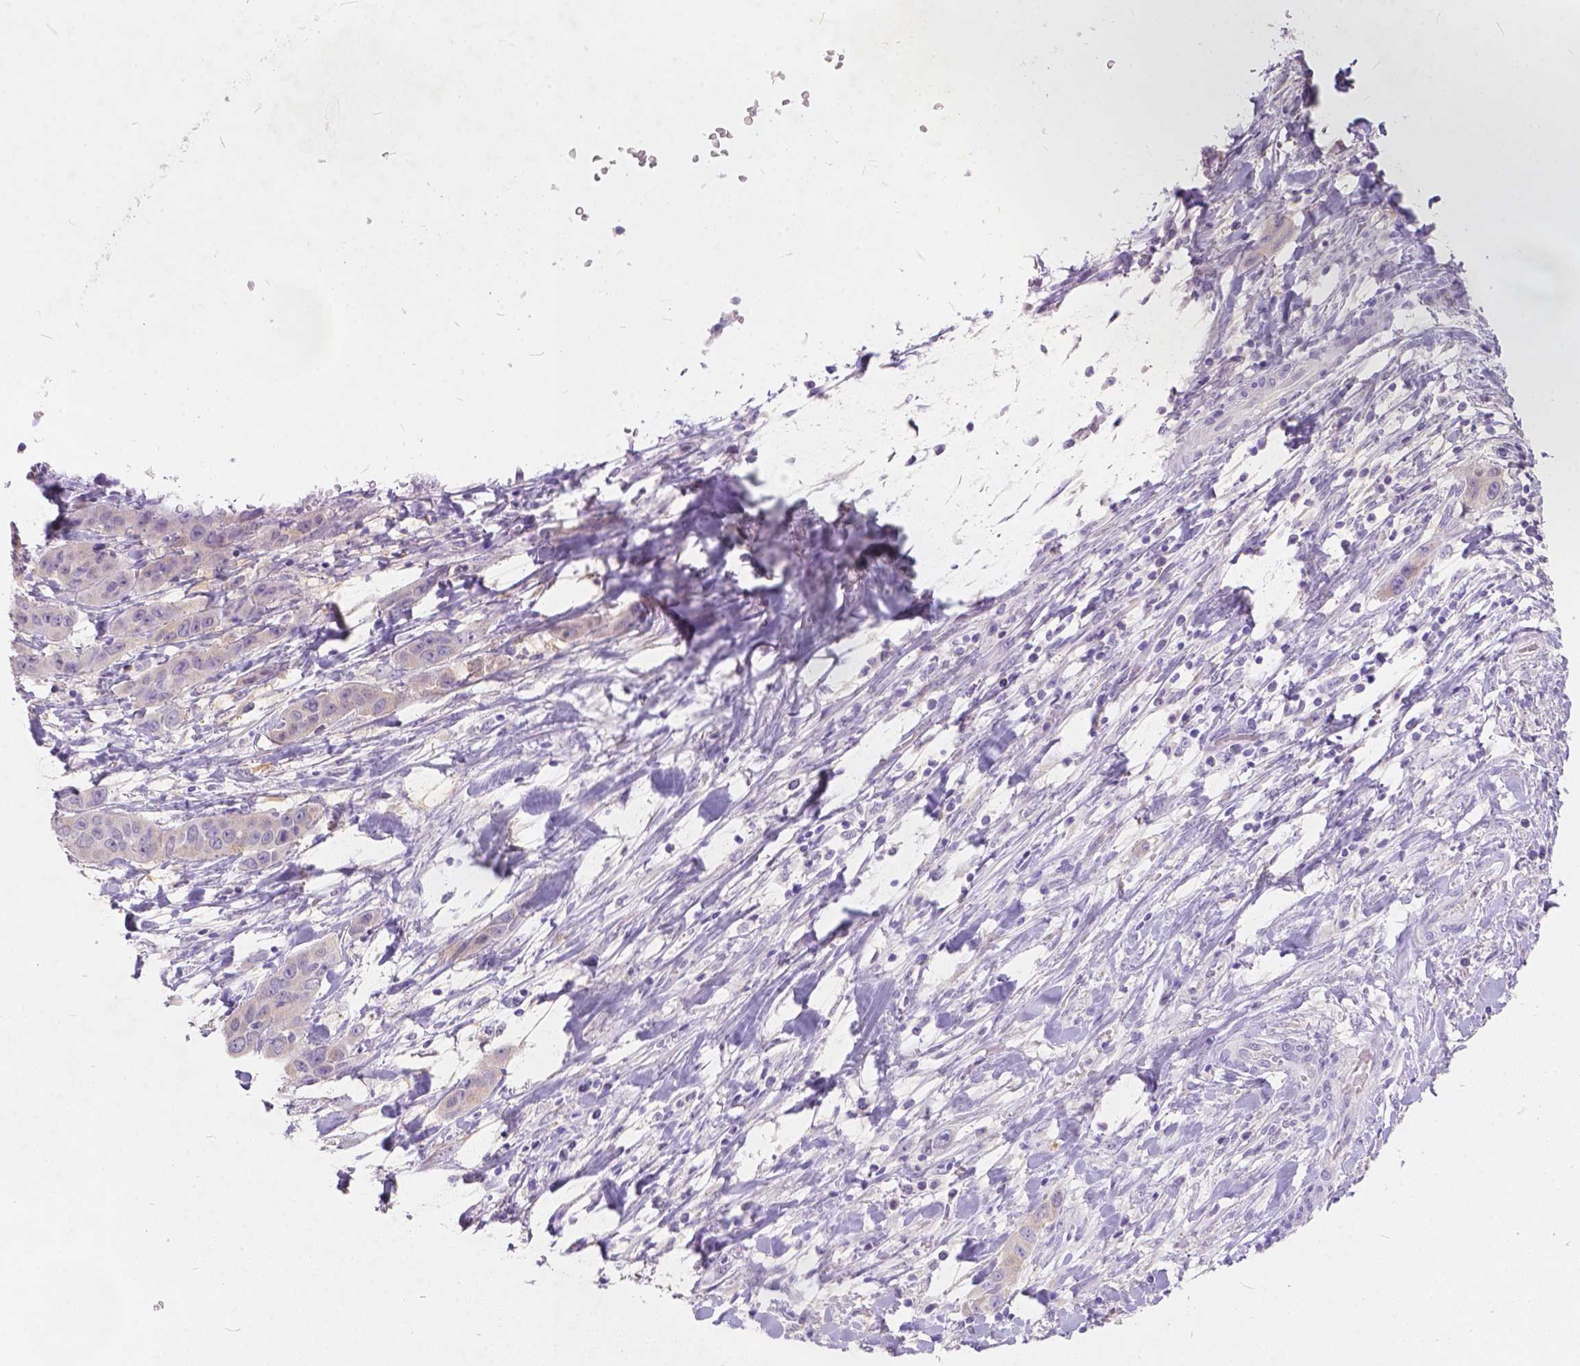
{"staining": {"intensity": "negative", "quantity": "none", "location": "none"}, "tissue": "liver cancer", "cell_type": "Tumor cells", "image_type": "cancer", "snomed": [{"axis": "morphology", "description": "Cholangiocarcinoma"}, {"axis": "topography", "description": "Liver"}], "caption": "A high-resolution histopathology image shows immunohistochemistry (IHC) staining of liver cancer (cholangiocarcinoma), which reveals no significant positivity in tumor cells. The staining was performed using DAB (3,3'-diaminobenzidine) to visualize the protein expression in brown, while the nuclei were stained in blue with hematoxylin (Magnification: 20x).", "gene": "PEX11G", "patient": {"sex": "female", "age": 52}}